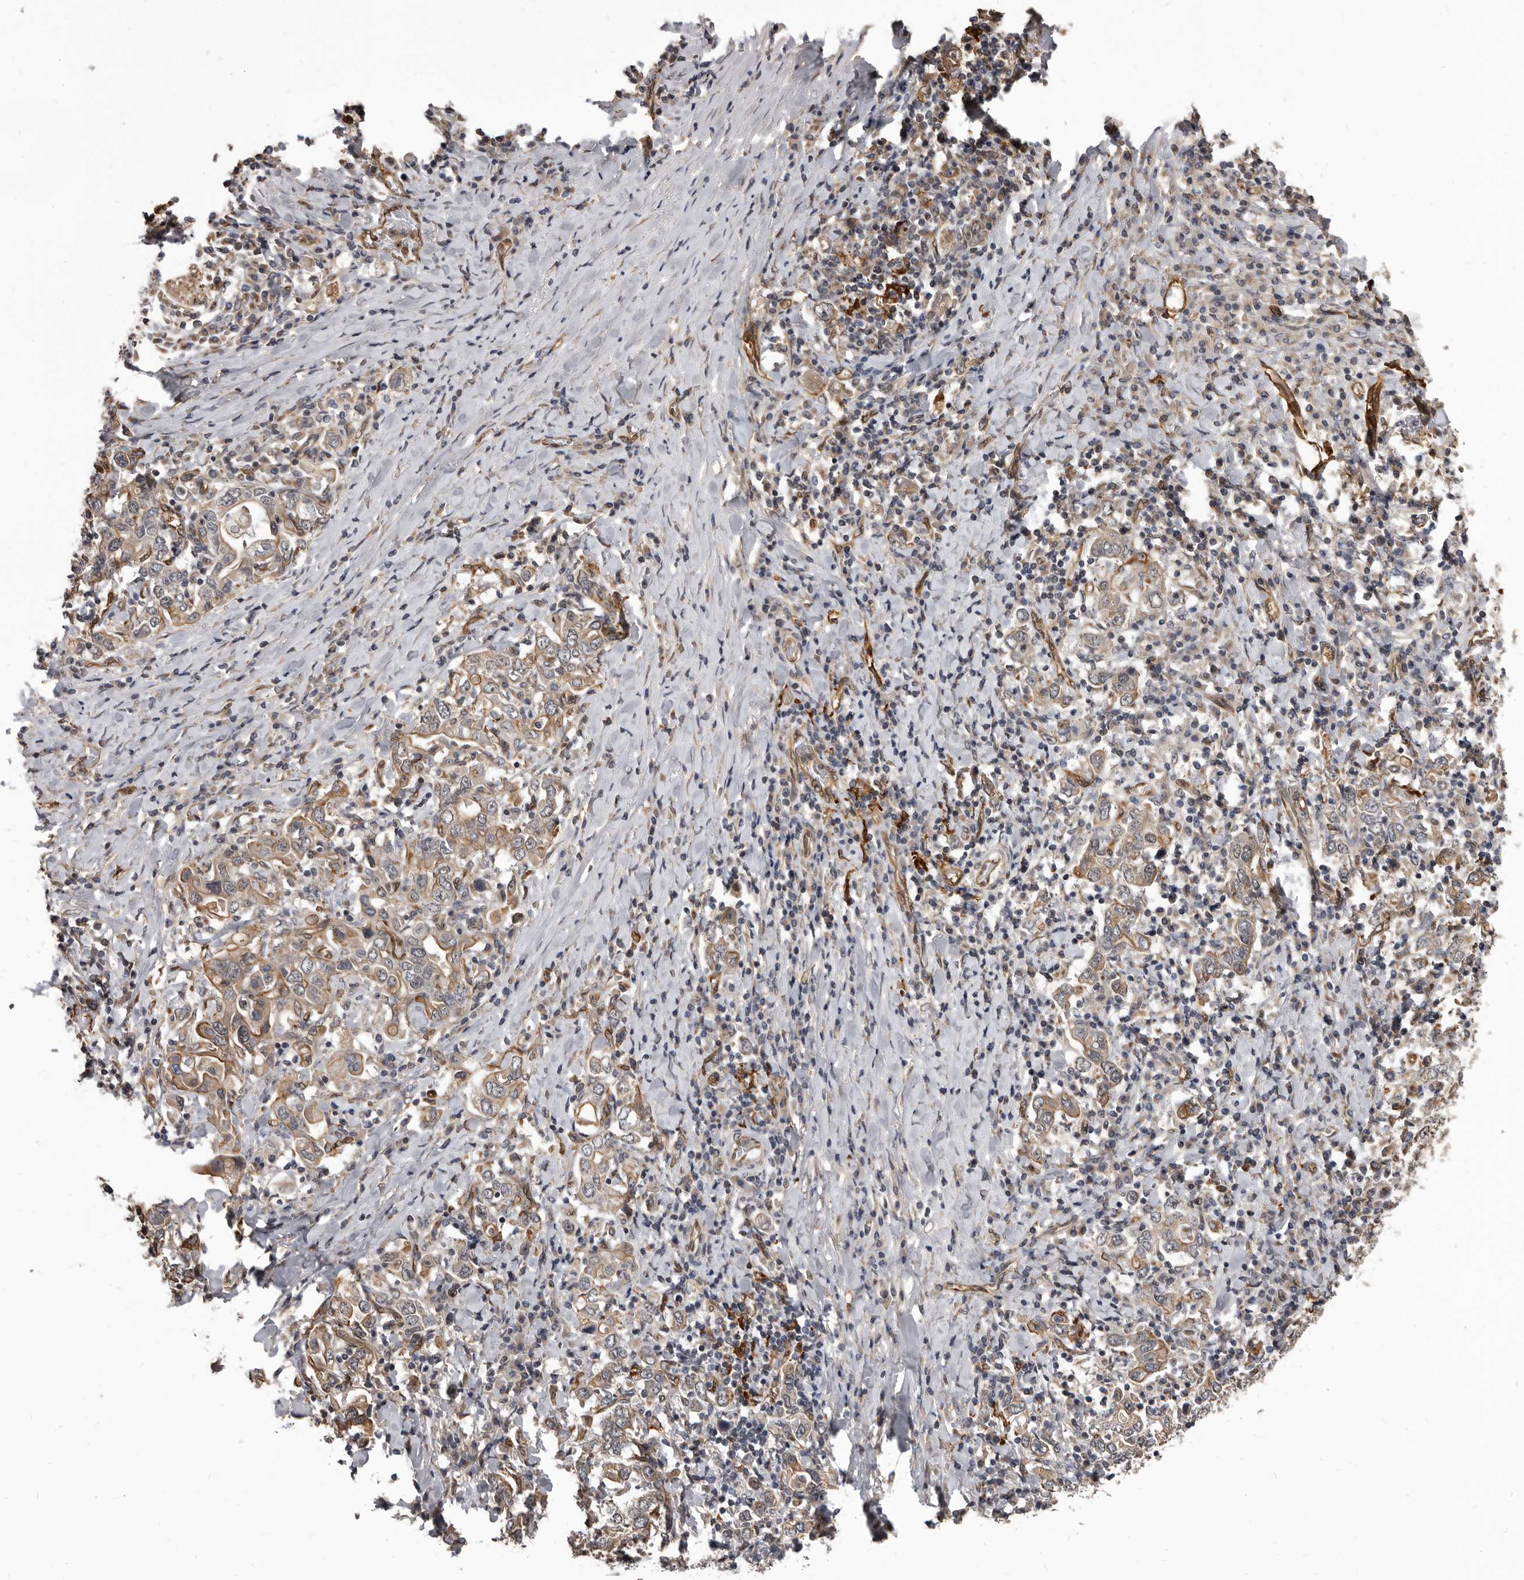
{"staining": {"intensity": "moderate", "quantity": ">75%", "location": "cytoplasmic/membranous"}, "tissue": "stomach cancer", "cell_type": "Tumor cells", "image_type": "cancer", "snomed": [{"axis": "morphology", "description": "Adenocarcinoma, NOS"}, {"axis": "topography", "description": "Stomach, upper"}], "caption": "A medium amount of moderate cytoplasmic/membranous expression is present in about >75% of tumor cells in stomach adenocarcinoma tissue.", "gene": "ADAMTS20", "patient": {"sex": "male", "age": 62}}